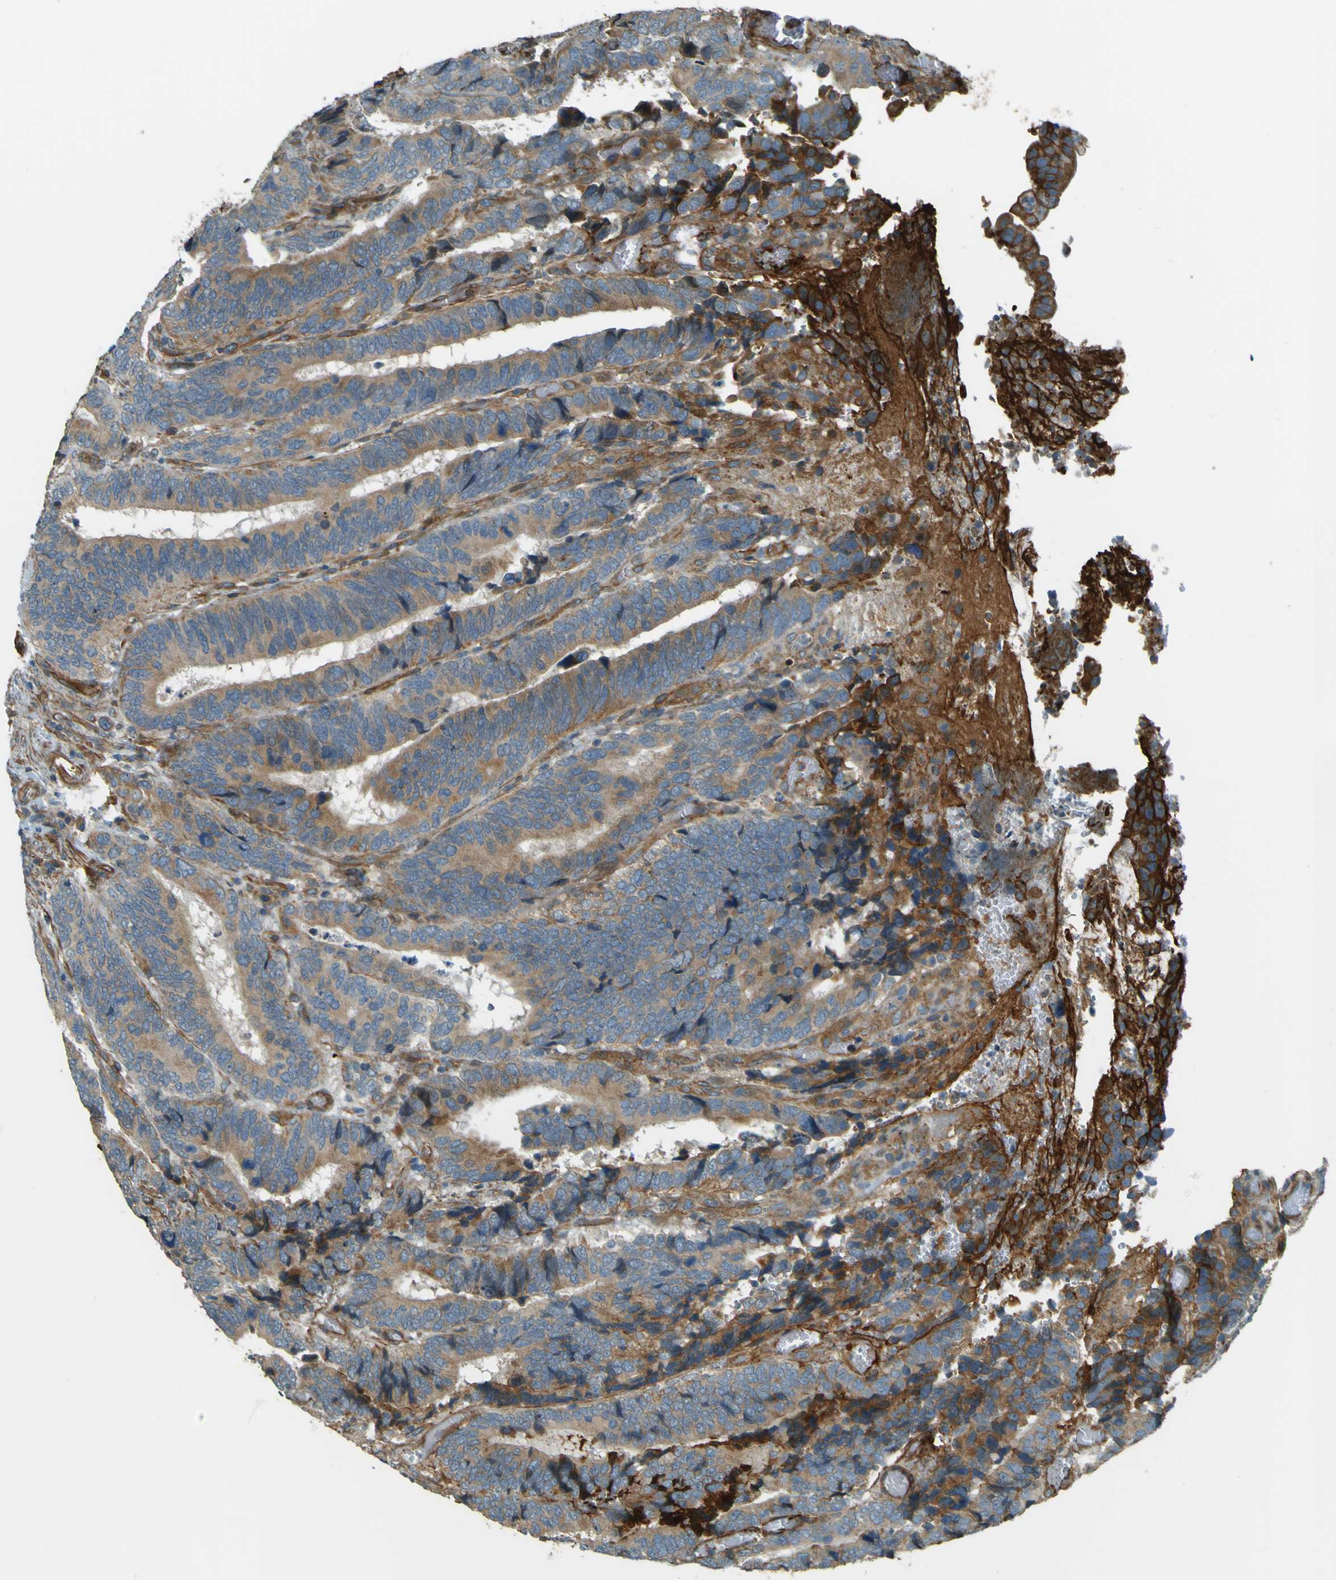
{"staining": {"intensity": "moderate", "quantity": ">75%", "location": "cytoplasmic/membranous"}, "tissue": "colorectal cancer", "cell_type": "Tumor cells", "image_type": "cancer", "snomed": [{"axis": "morphology", "description": "Adenocarcinoma, NOS"}, {"axis": "topography", "description": "Colon"}], "caption": "Immunohistochemistry (IHC) micrograph of neoplastic tissue: human colorectal cancer stained using immunohistochemistry exhibits medium levels of moderate protein expression localized specifically in the cytoplasmic/membranous of tumor cells, appearing as a cytoplasmic/membranous brown color.", "gene": "LPCAT1", "patient": {"sex": "male", "age": 72}}